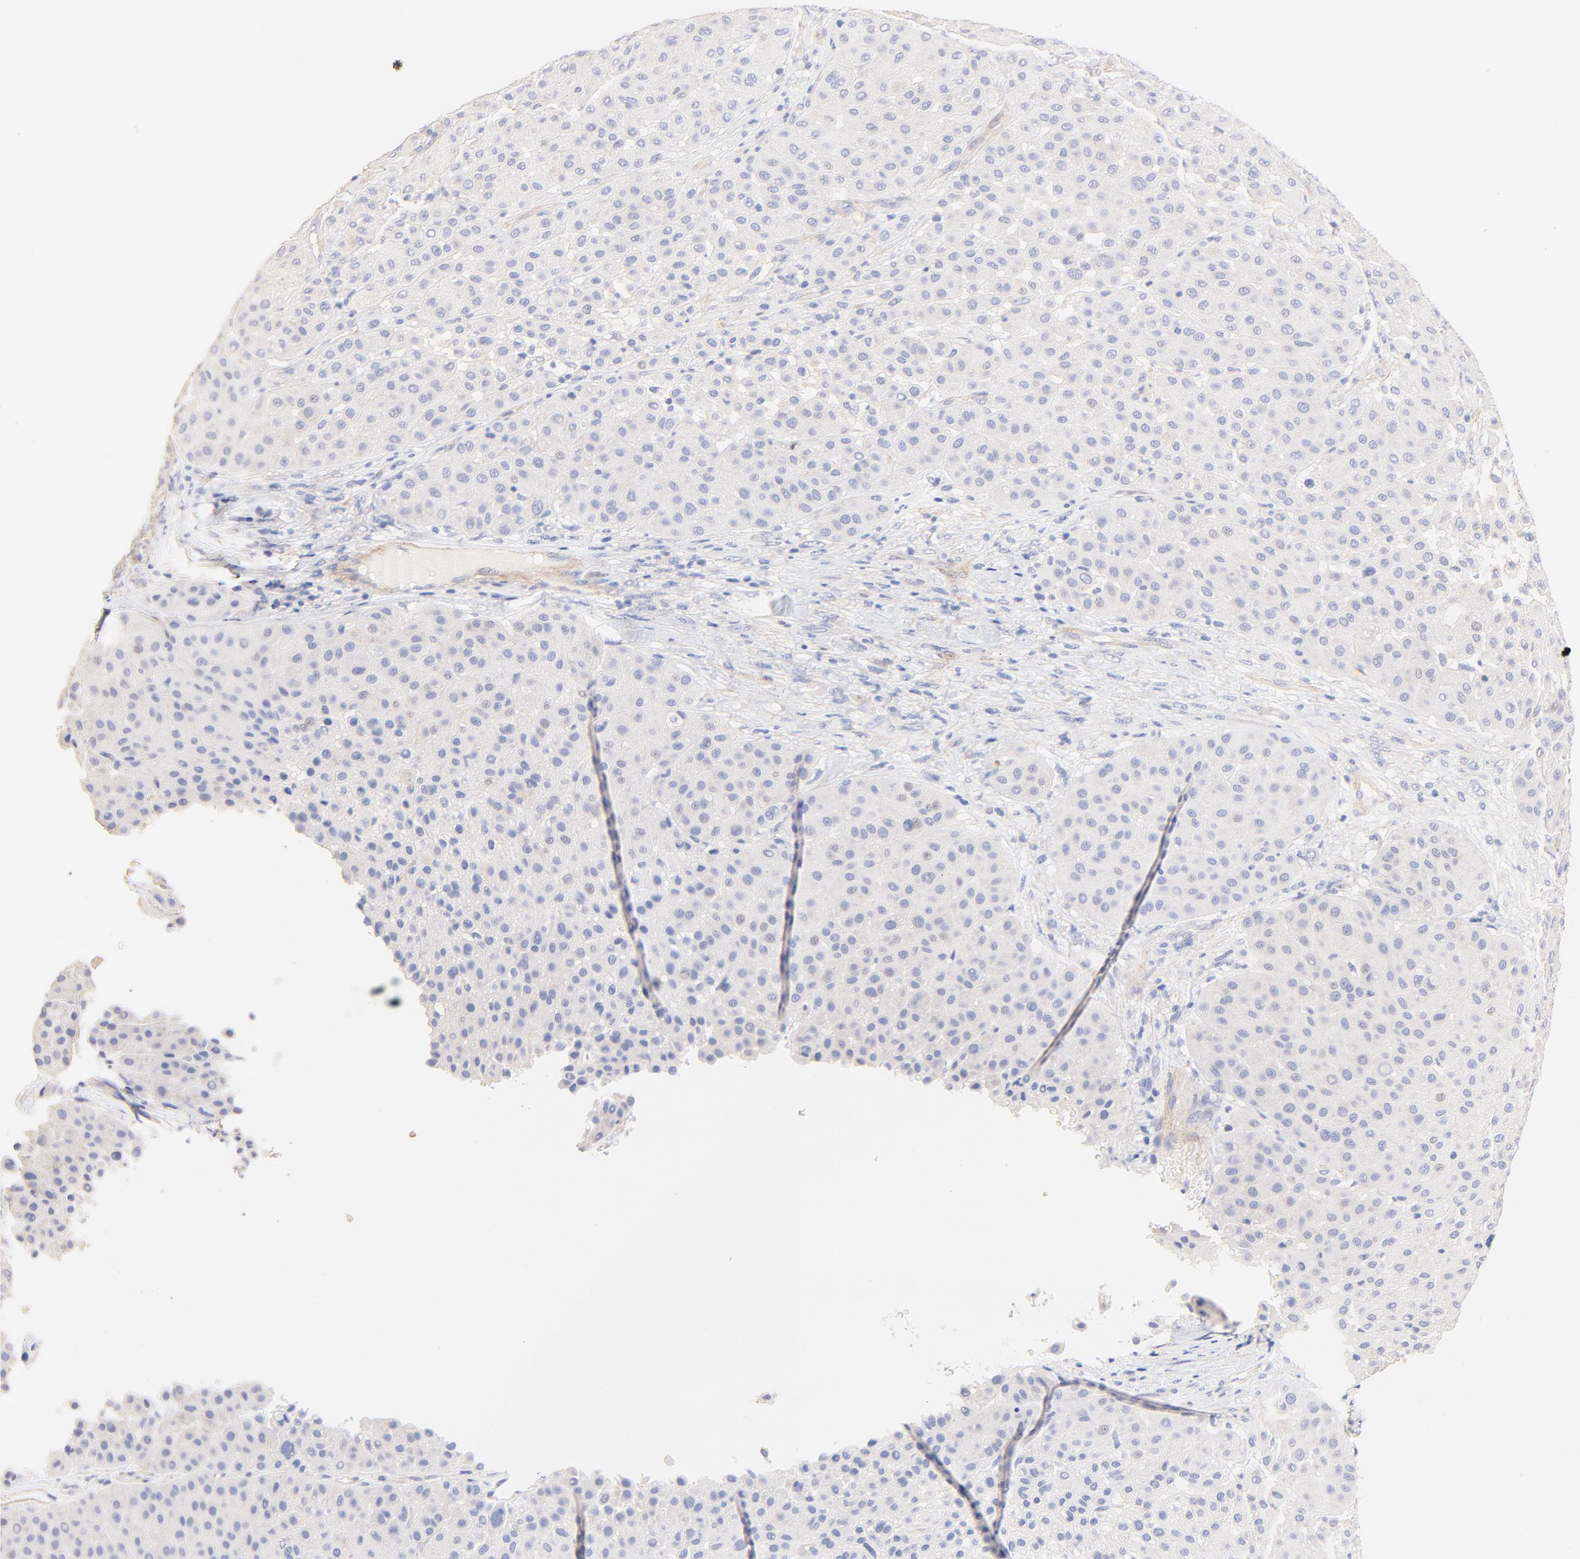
{"staining": {"intensity": "negative", "quantity": "none", "location": "none"}, "tissue": "melanoma", "cell_type": "Tumor cells", "image_type": "cancer", "snomed": [{"axis": "morphology", "description": "Normal tissue, NOS"}, {"axis": "morphology", "description": "Malignant melanoma, Metastatic site"}, {"axis": "topography", "description": "Skin"}], "caption": "A histopathology image of melanoma stained for a protein exhibits no brown staining in tumor cells.", "gene": "ACTRT1", "patient": {"sex": "male", "age": 41}}